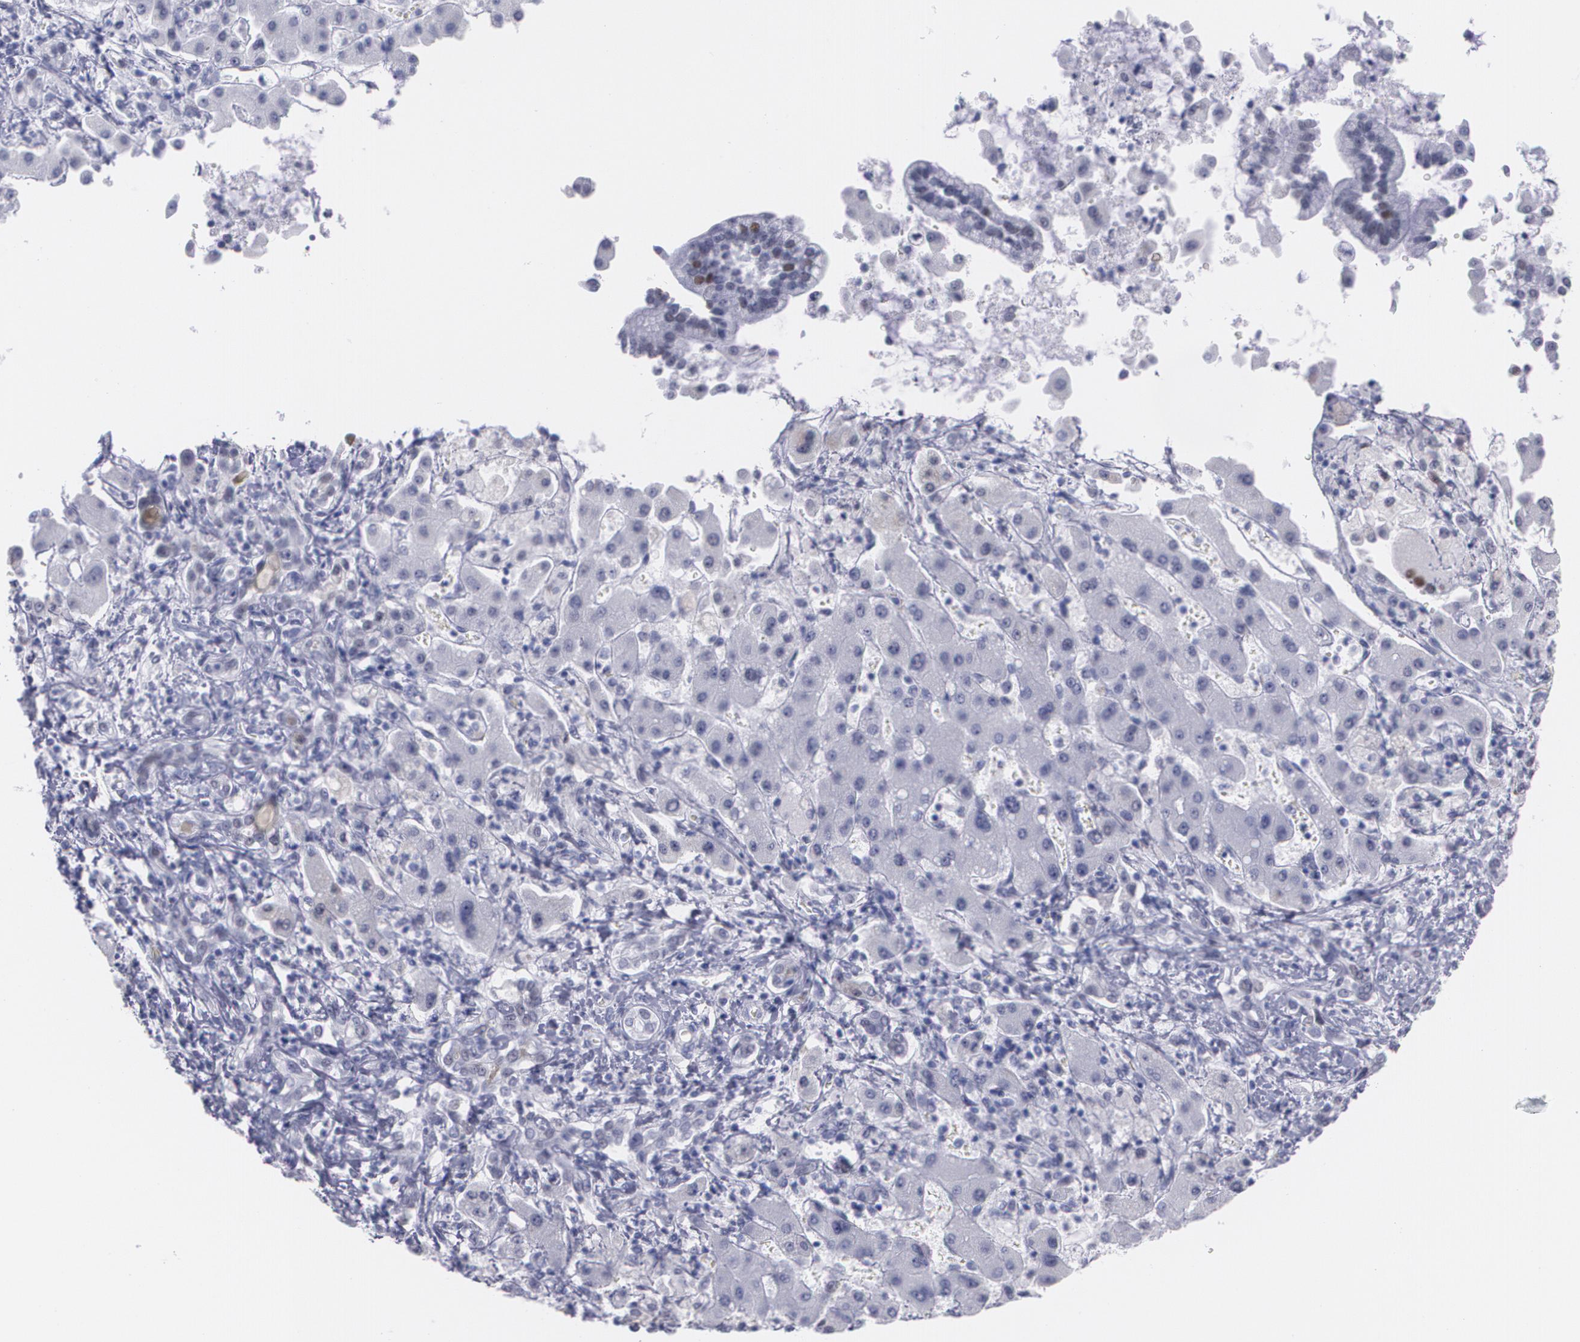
{"staining": {"intensity": "negative", "quantity": "none", "location": "none"}, "tissue": "liver cancer", "cell_type": "Tumor cells", "image_type": "cancer", "snomed": [{"axis": "morphology", "description": "Cholangiocarcinoma"}, {"axis": "topography", "description": "Liver"}], "caption": "Immunohistochemical staining of human liver cholangiocarcinoma demonstrates no significant staining in tumor cells.", "gene": "TP53", "patient": {"sex": "male", "age": 50}}